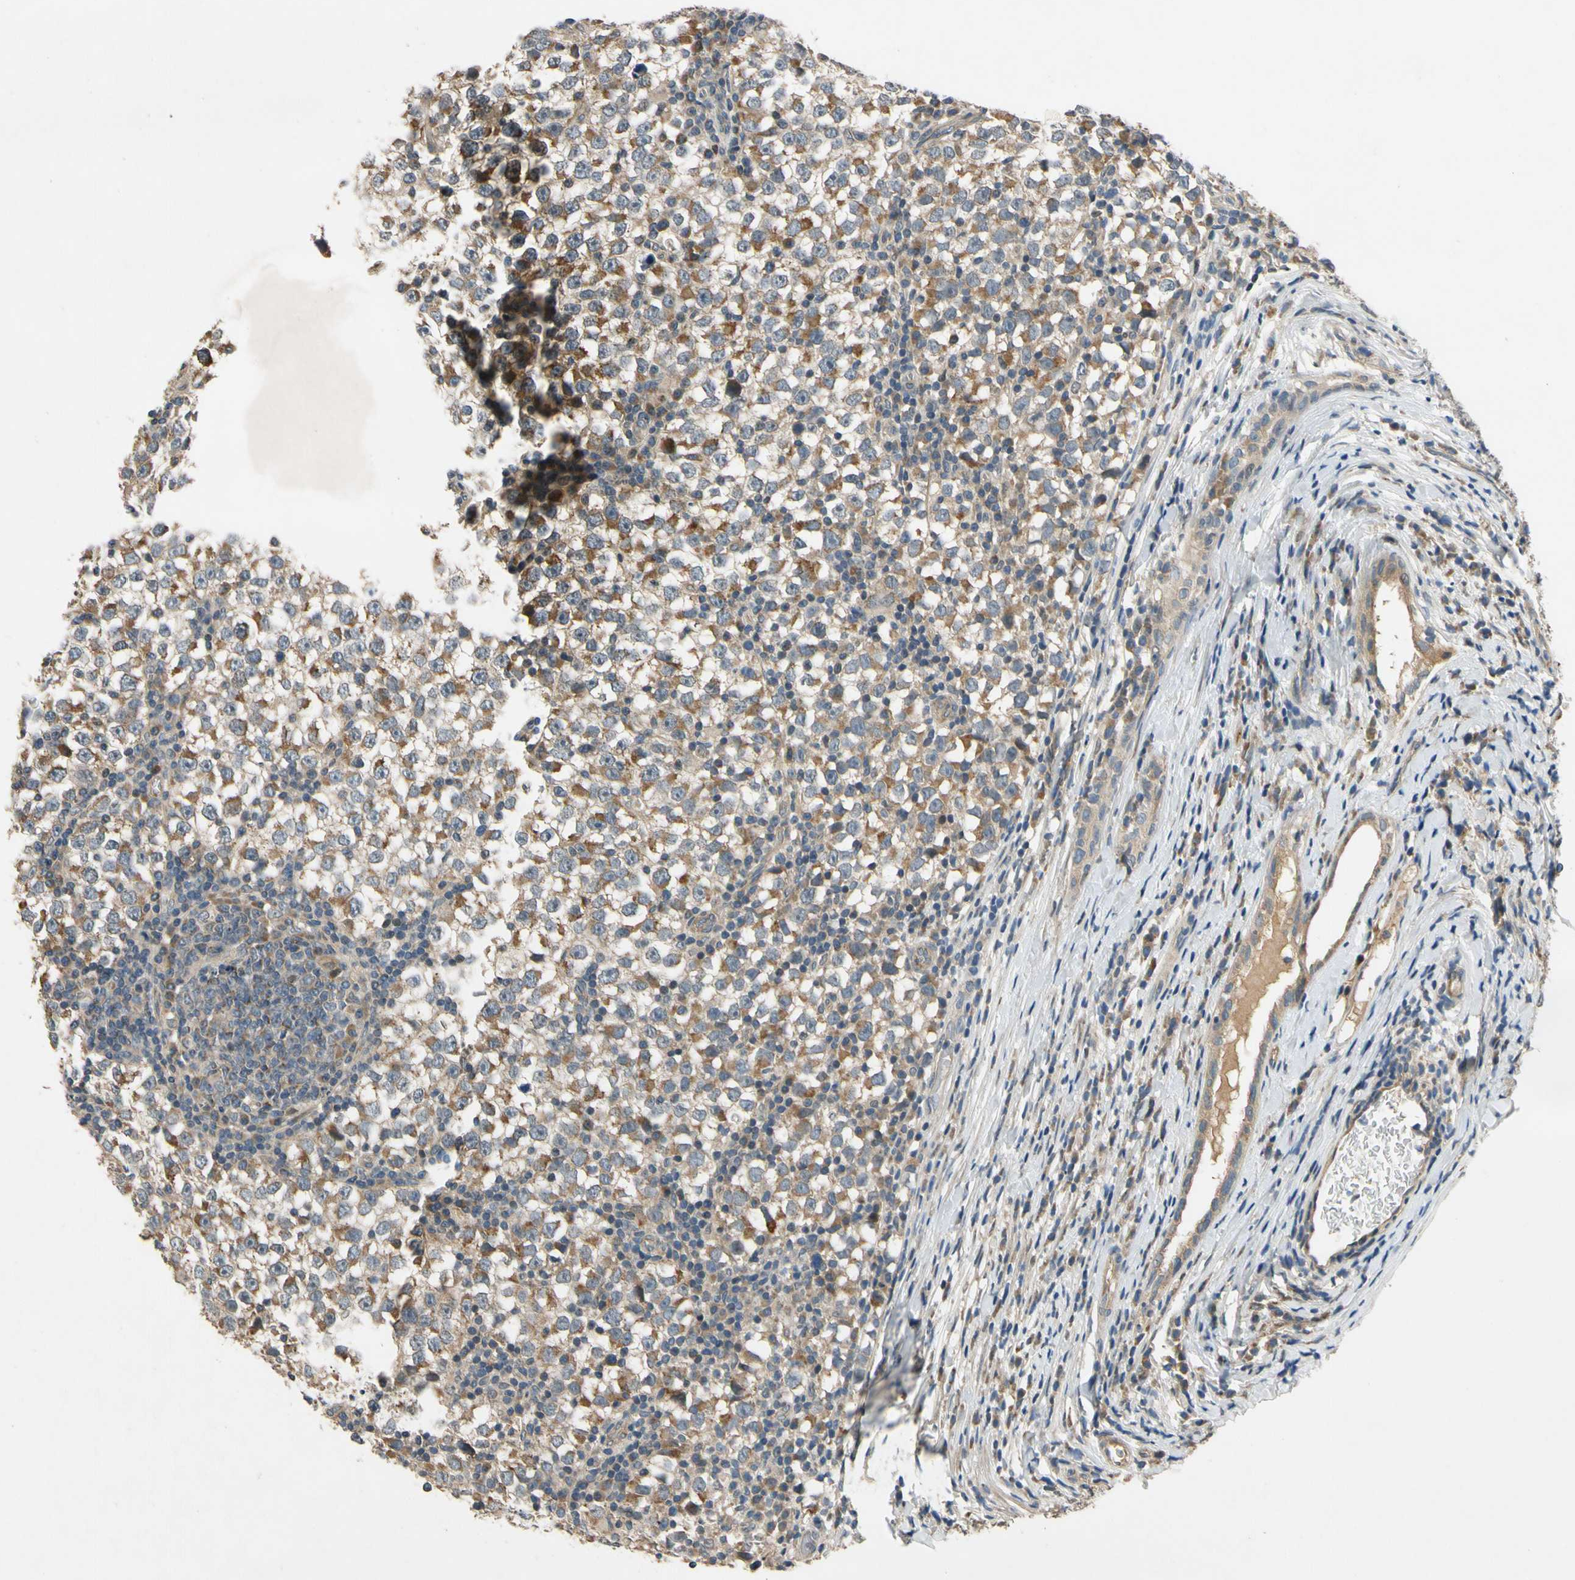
{"staining": {"intensity": "moderate", "quantity": ">75%", "location": "cytoplasmic/membranous"}, "tissue": "testis cancer", "cell_type": "Tumor cells", "image_type": "cancer", "snomed": [{"axis": "morphology", "description": "Seminoma, NOS"}, {"axis": "topography", "description": "Testis"}], "caption": "Tumor cells exhibit medium levels of moderate cytoplasmic/membranous expression in approximately >75% of cells in testis cancer (seminoma).", "gene": "ALKBH3", "patient": {"sex": "male", "age": 65}}